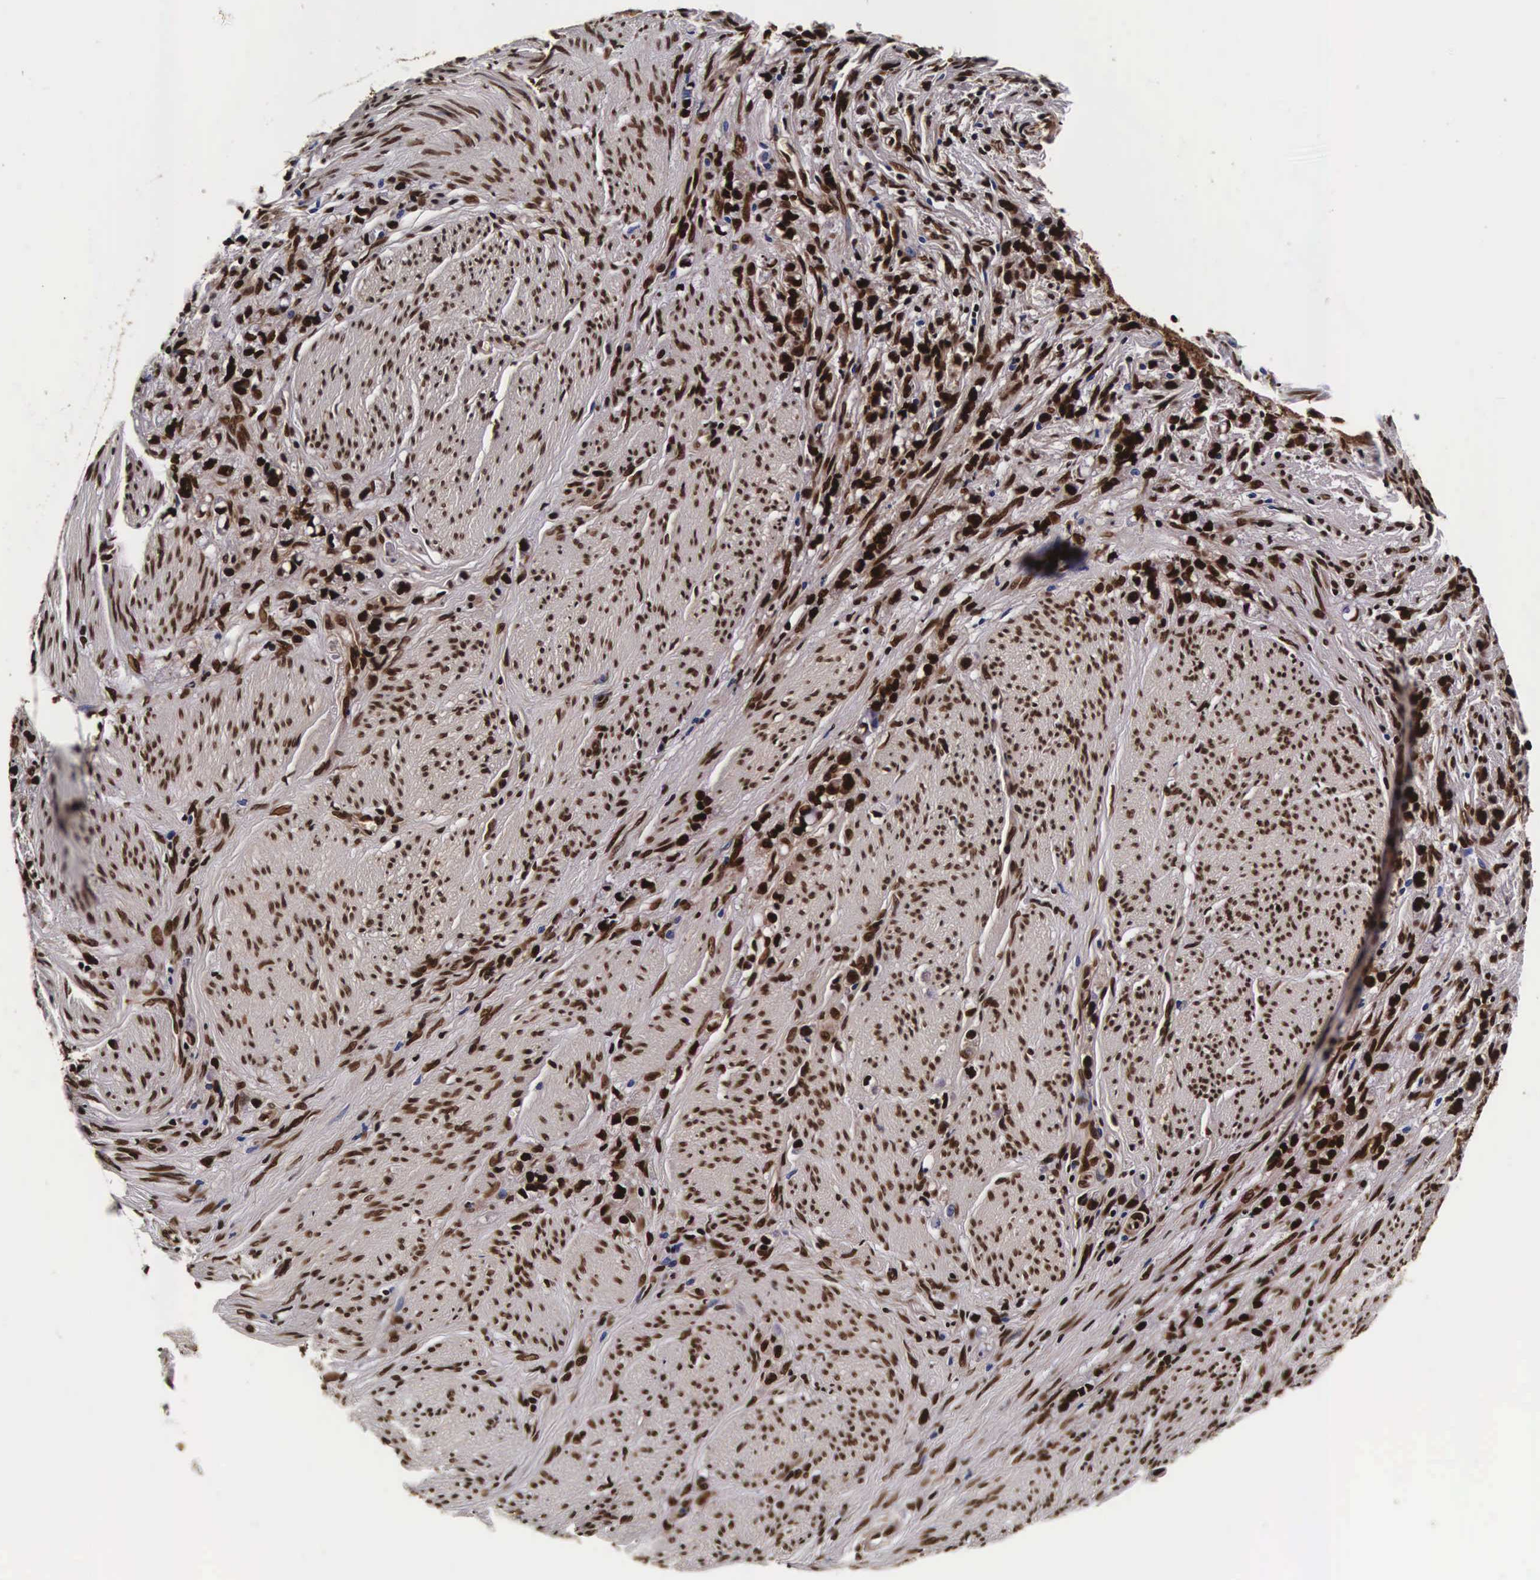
{"staining": {"intensity": "strong", "quantity": ">75%", "location": "nuclear"}, "tissue": "stomach cancer", "cell_type": "Tumor cells", "image_type": "cancer", "snomed": [{"axis": "morphology", "description": "Adenocarcinoma, NOS"}, {"axis": "topography", "description": "Stomach"}], "caption": "Stomach cancer (adenocarcinoma) tissue reveals strong nuclear expression in about >75% of tumor cells", "gene": "PABPN1", "patient": {"sex": "male", "age": 72}}